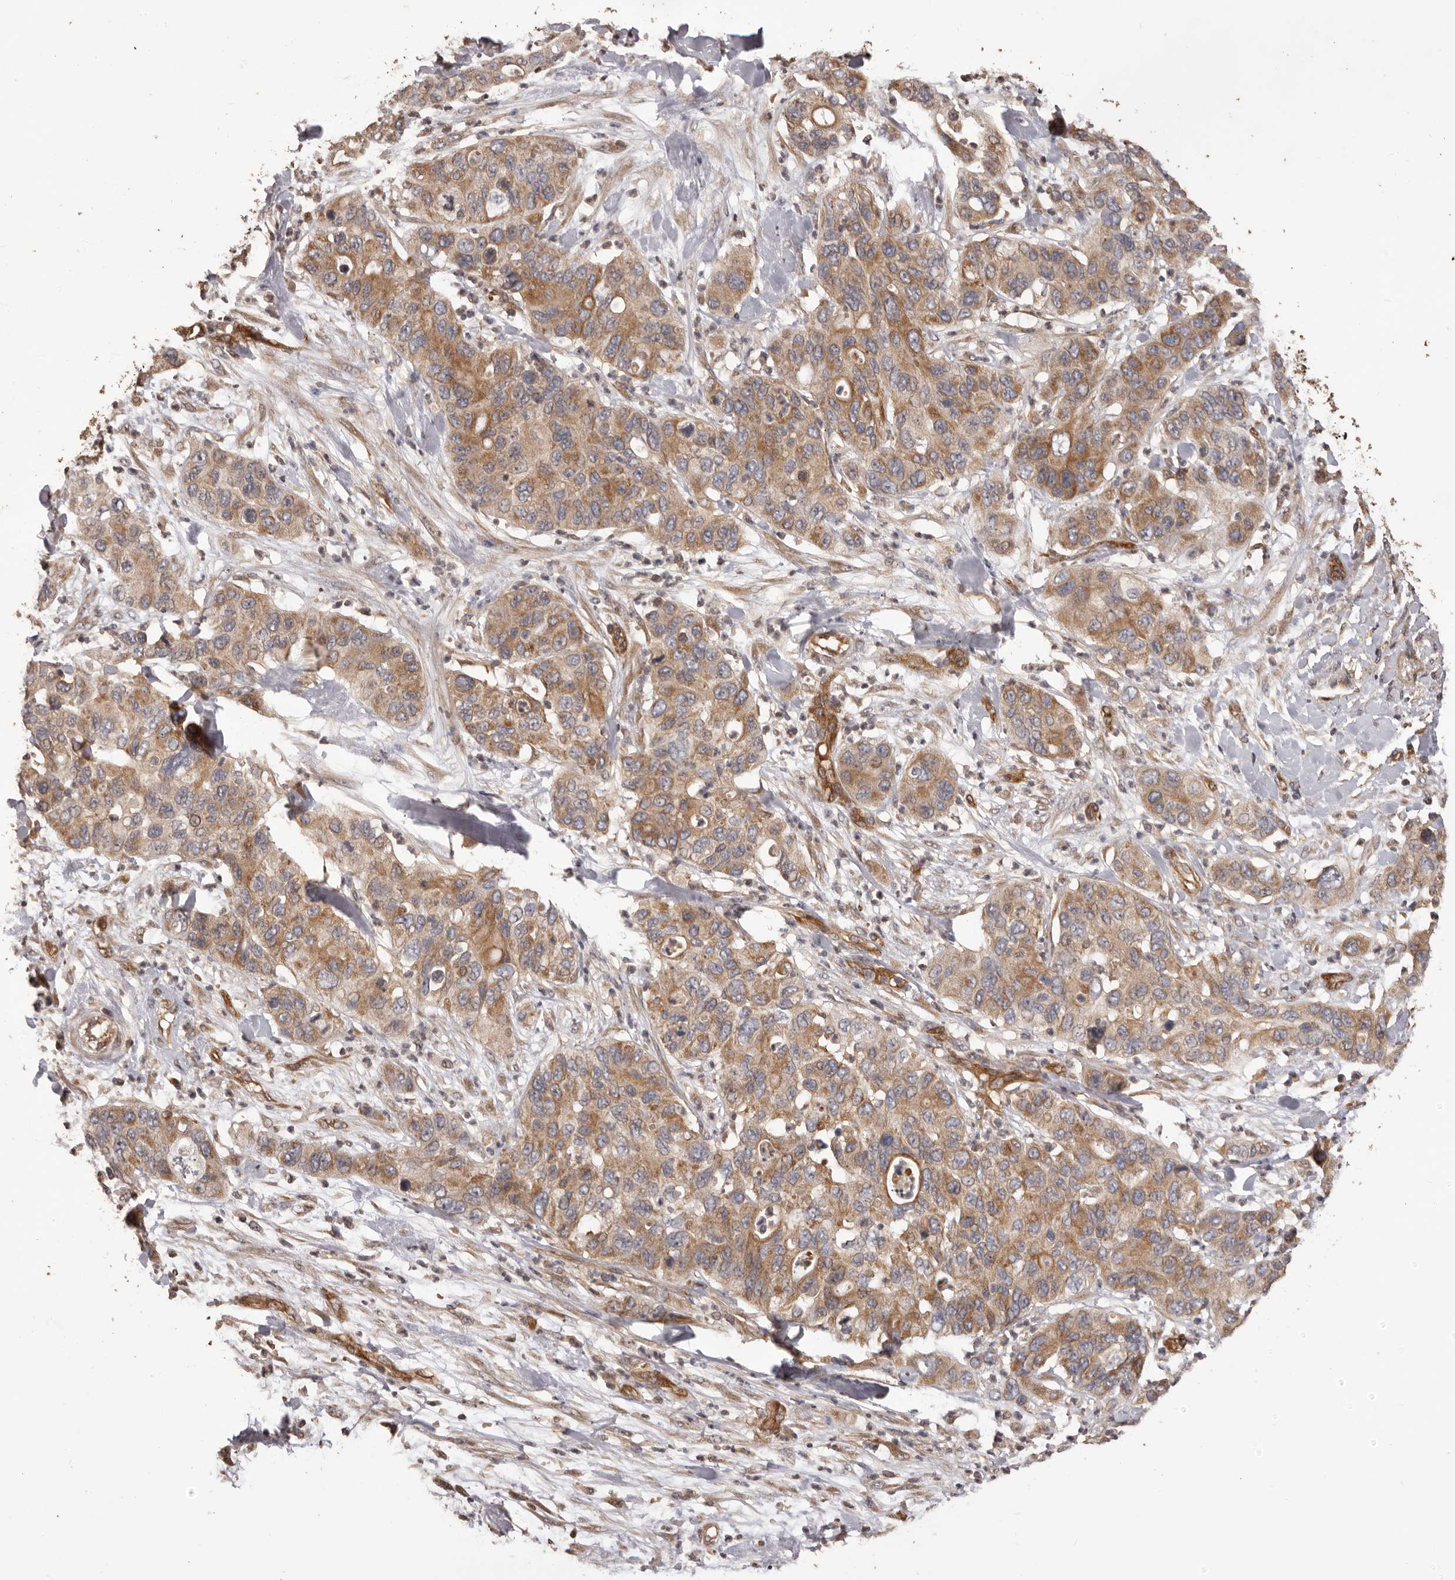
{"staining": {"intensity": "moderate", "quantity": ">75%", "location": "cytoplasmic/membranous"}, "tissue": "pancreatic cancer", "cell_type": "Tumor cells", "image_type": "cancer", "snomed": [{"axis": "morphology", "description": "Adenocarcinoma, NOS"}, {"axis": "topography", "description": "Pancreas"}], "caption": "Adenocarcinoma (pancreatic) tissue displays moderate cytoplasmic/membranous staining in about >75% of tumor cells, visualized by immunohistochemistry. Ihc stains the protein of interest in brown and the nuclei are stained blue.", "gene": "QRSL1", "patient": {"sex": "female", "age": 71}}